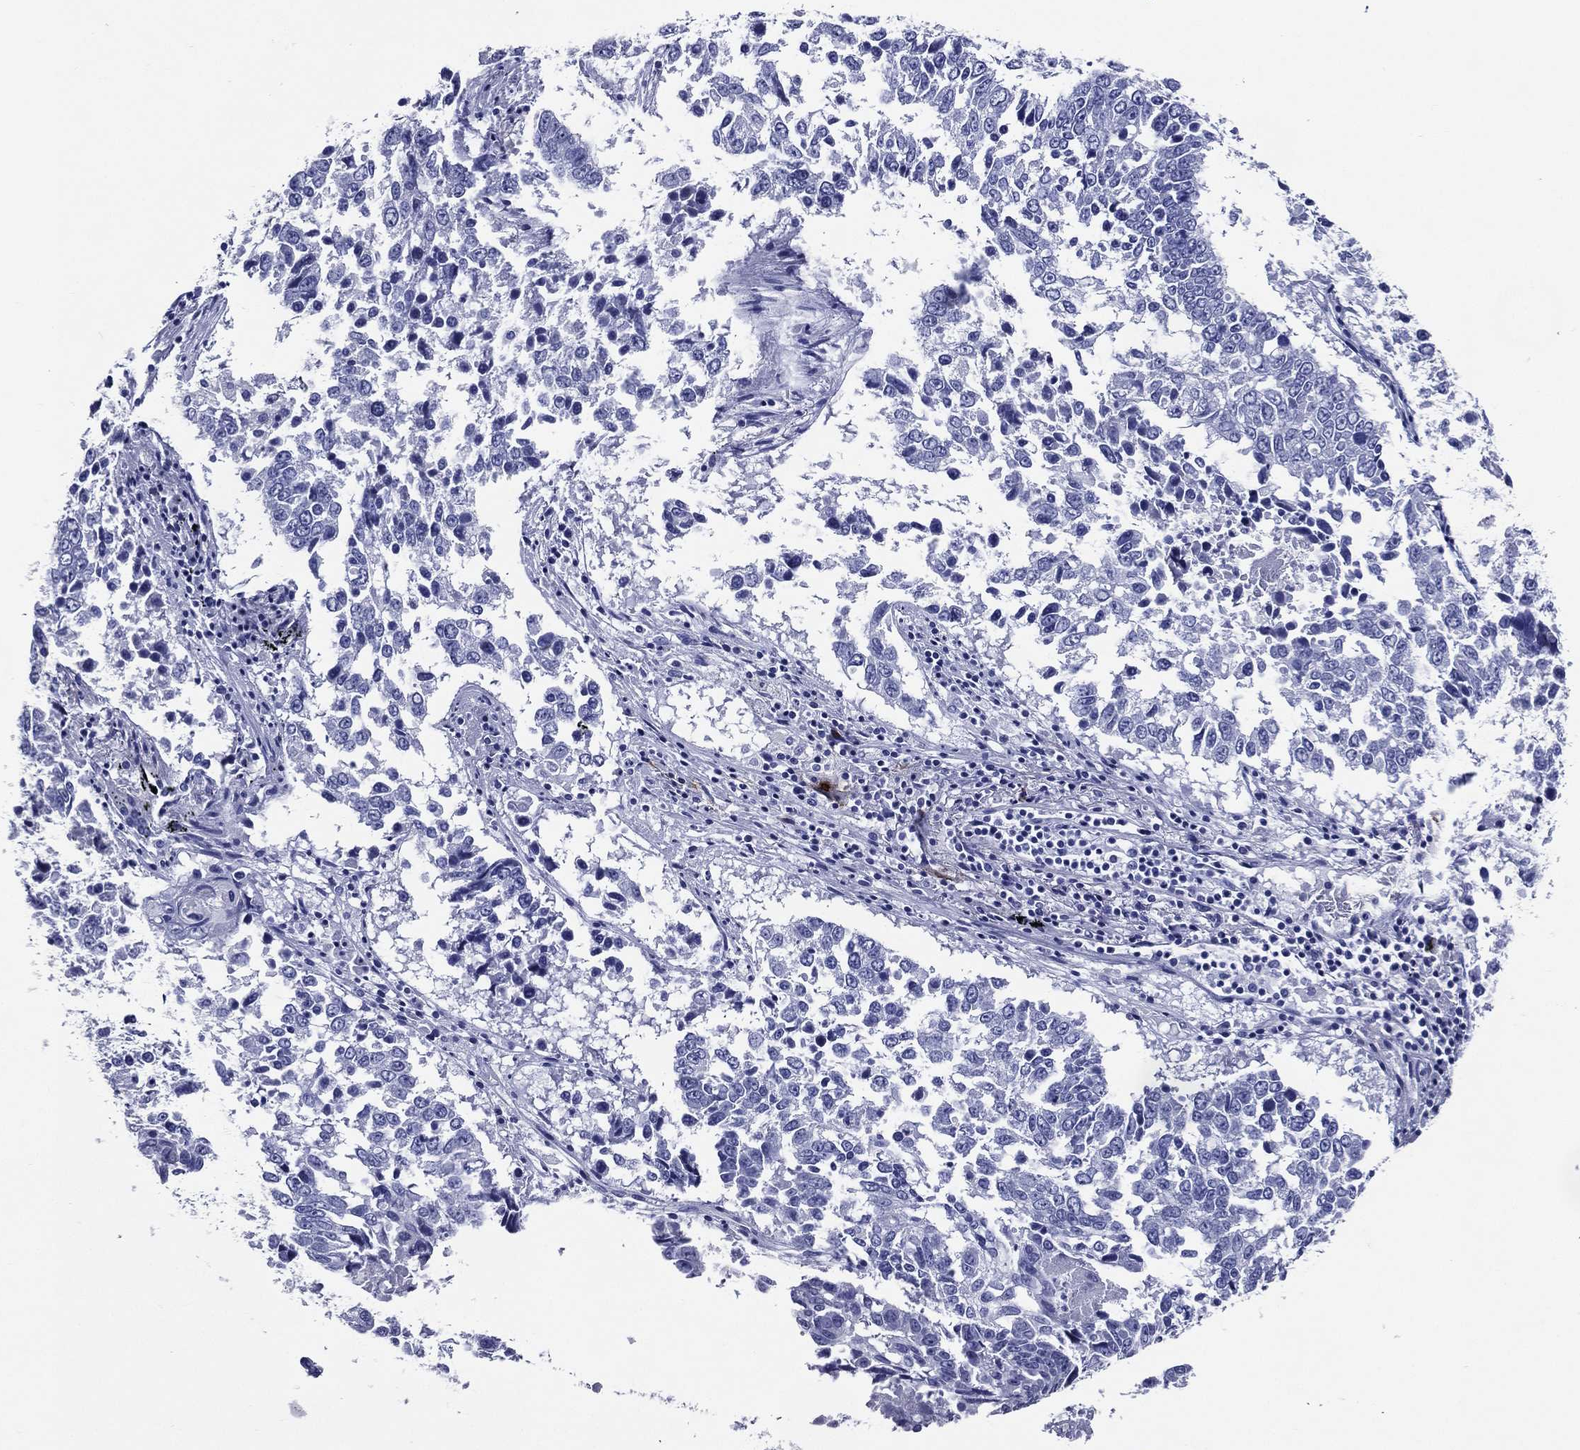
{"staining": {"intensity": "negative", "quantity": "none", "location": "none"}, "tissue": "lung cancer", "cell_type": "Tumor cells", "image_type": "cancer", "snomed": [{"axis": "morphology", "description": "Squamous cell carcinoma, NOS"}, {"axis": "topography", "description": "Lung"}], "caption": "Squamous cell carcinoma (lung) was stained to show a protein in brown. There is no significant staining in tumor cells.", "gene": "ACE2", "patient": {"sex": "male", "age": 82}}